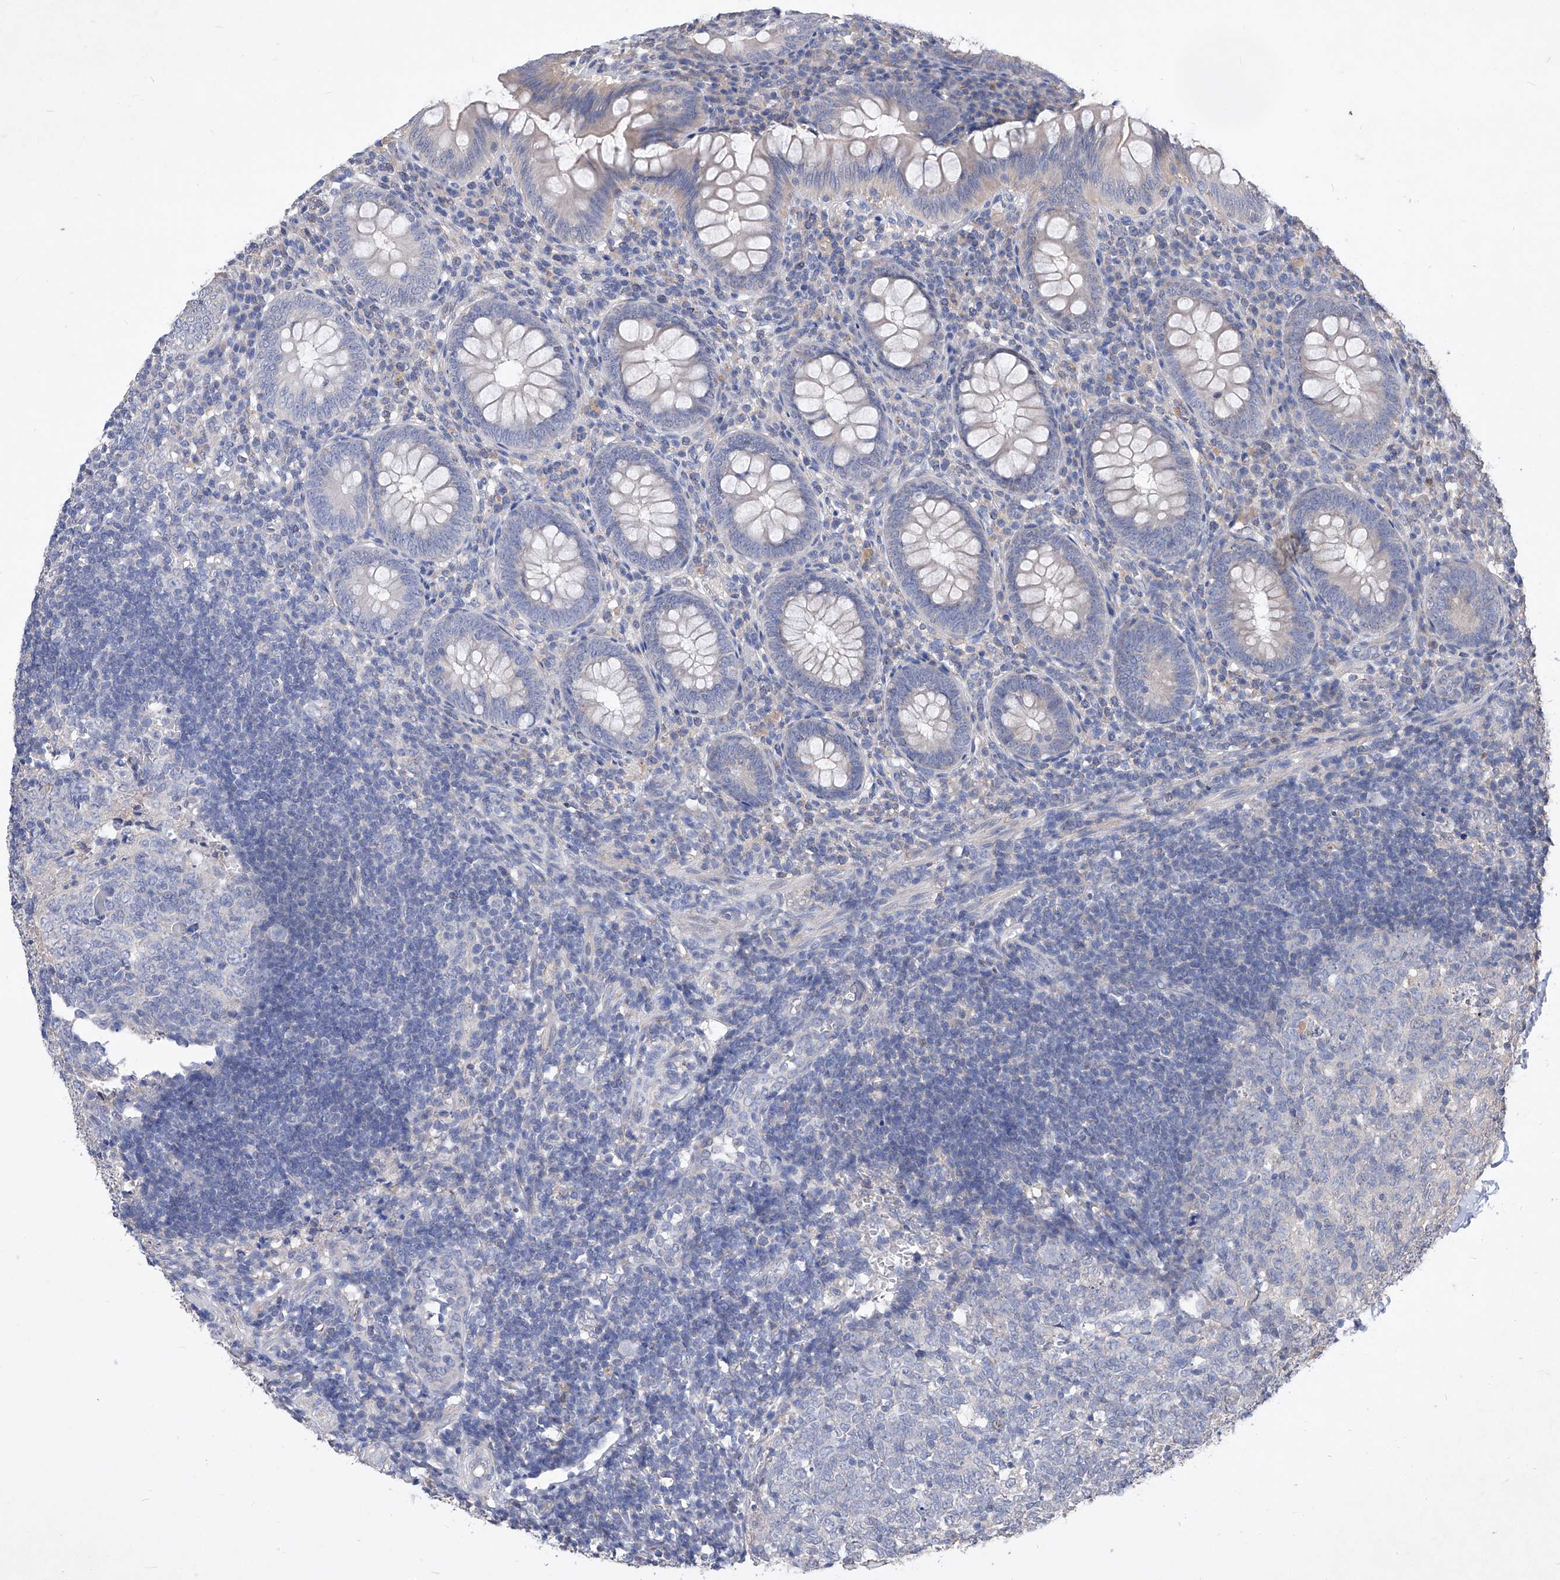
{"staining": {"intensity": "negative", "quantity": "none", "location": "none"}, "tissue": "appendix", "cell_type": "Glandular cells", "image_type": "normal", "snomed": [{"axis": "morphology", "description": "Normal tissue, NOS"}, {"axis": "topography", "description": "Appendix"}], "caption": "Immunohistochemical staining of normal human appendix displays no significant positivity in glandular cells. (DAB immunohistochemistry with hematoxylin counter stain).", "gene": "SYNGR1", "patient": {"sex": "male", "age": 14}}